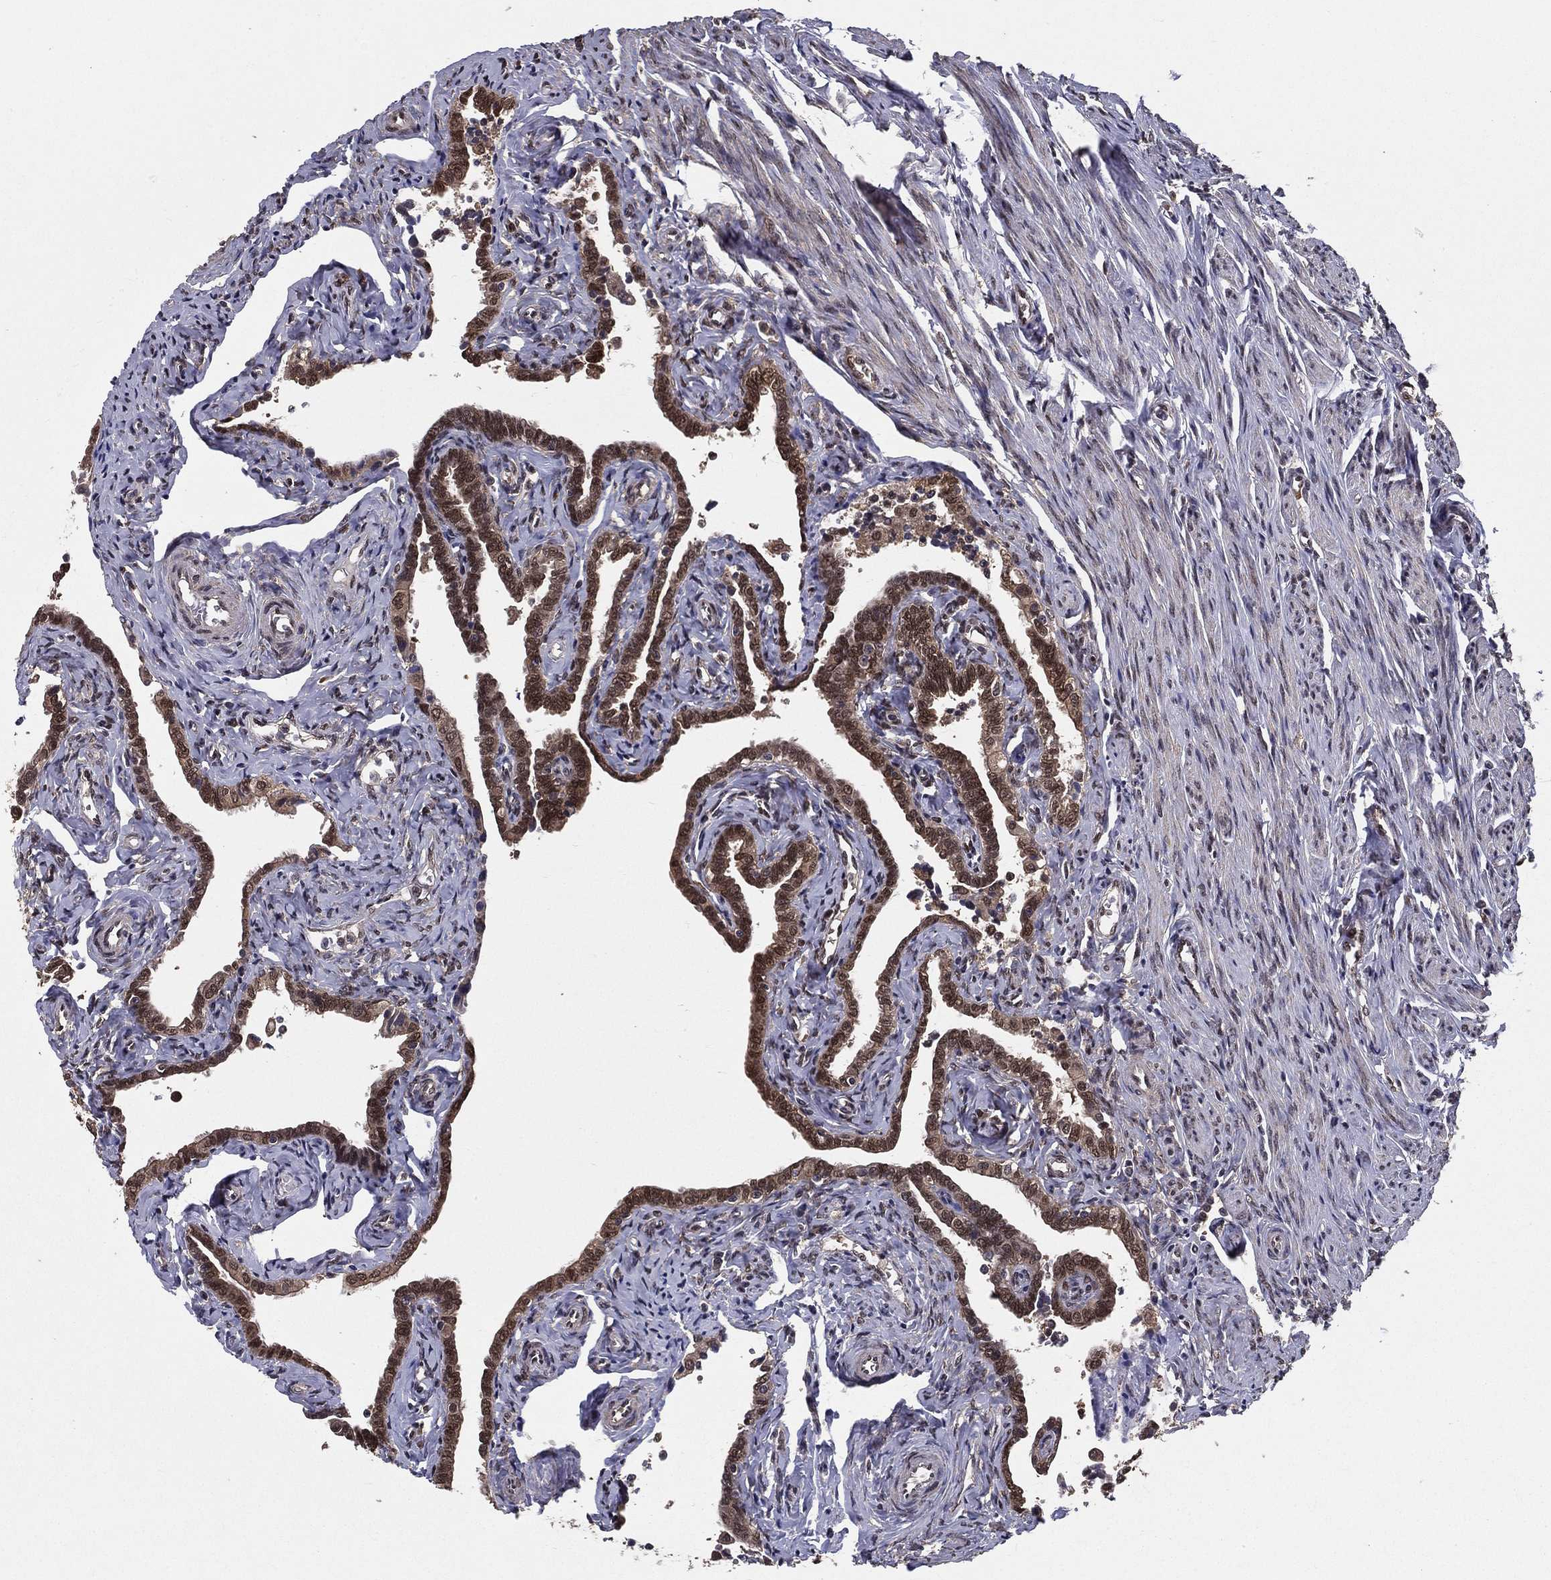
{"staining": {"intensity": "strong", "quantity": "25%-75%", "location": "cytoplasmic/membranous,nuclear"}, "tissue": "fallopian tube", "cell_type": "Glandular cells", "image_type": "normal", "snomed": [{"axis": "morphology", "description": "Normal tissue, NOS"}, {"axis": "topography", "description": "Fallopian tube"}, {"axis": "topography", "description": "Ovary"}], "caption": "Immunohistochemistry (IHC) of normal human fallopian tube shows high levels of strong cytoplasmic/membranous,nuclear expression in approximately 25%-75% of glandular cells.", "gene": "CARM1", "patient": {"sex": "female", "age": 54}}